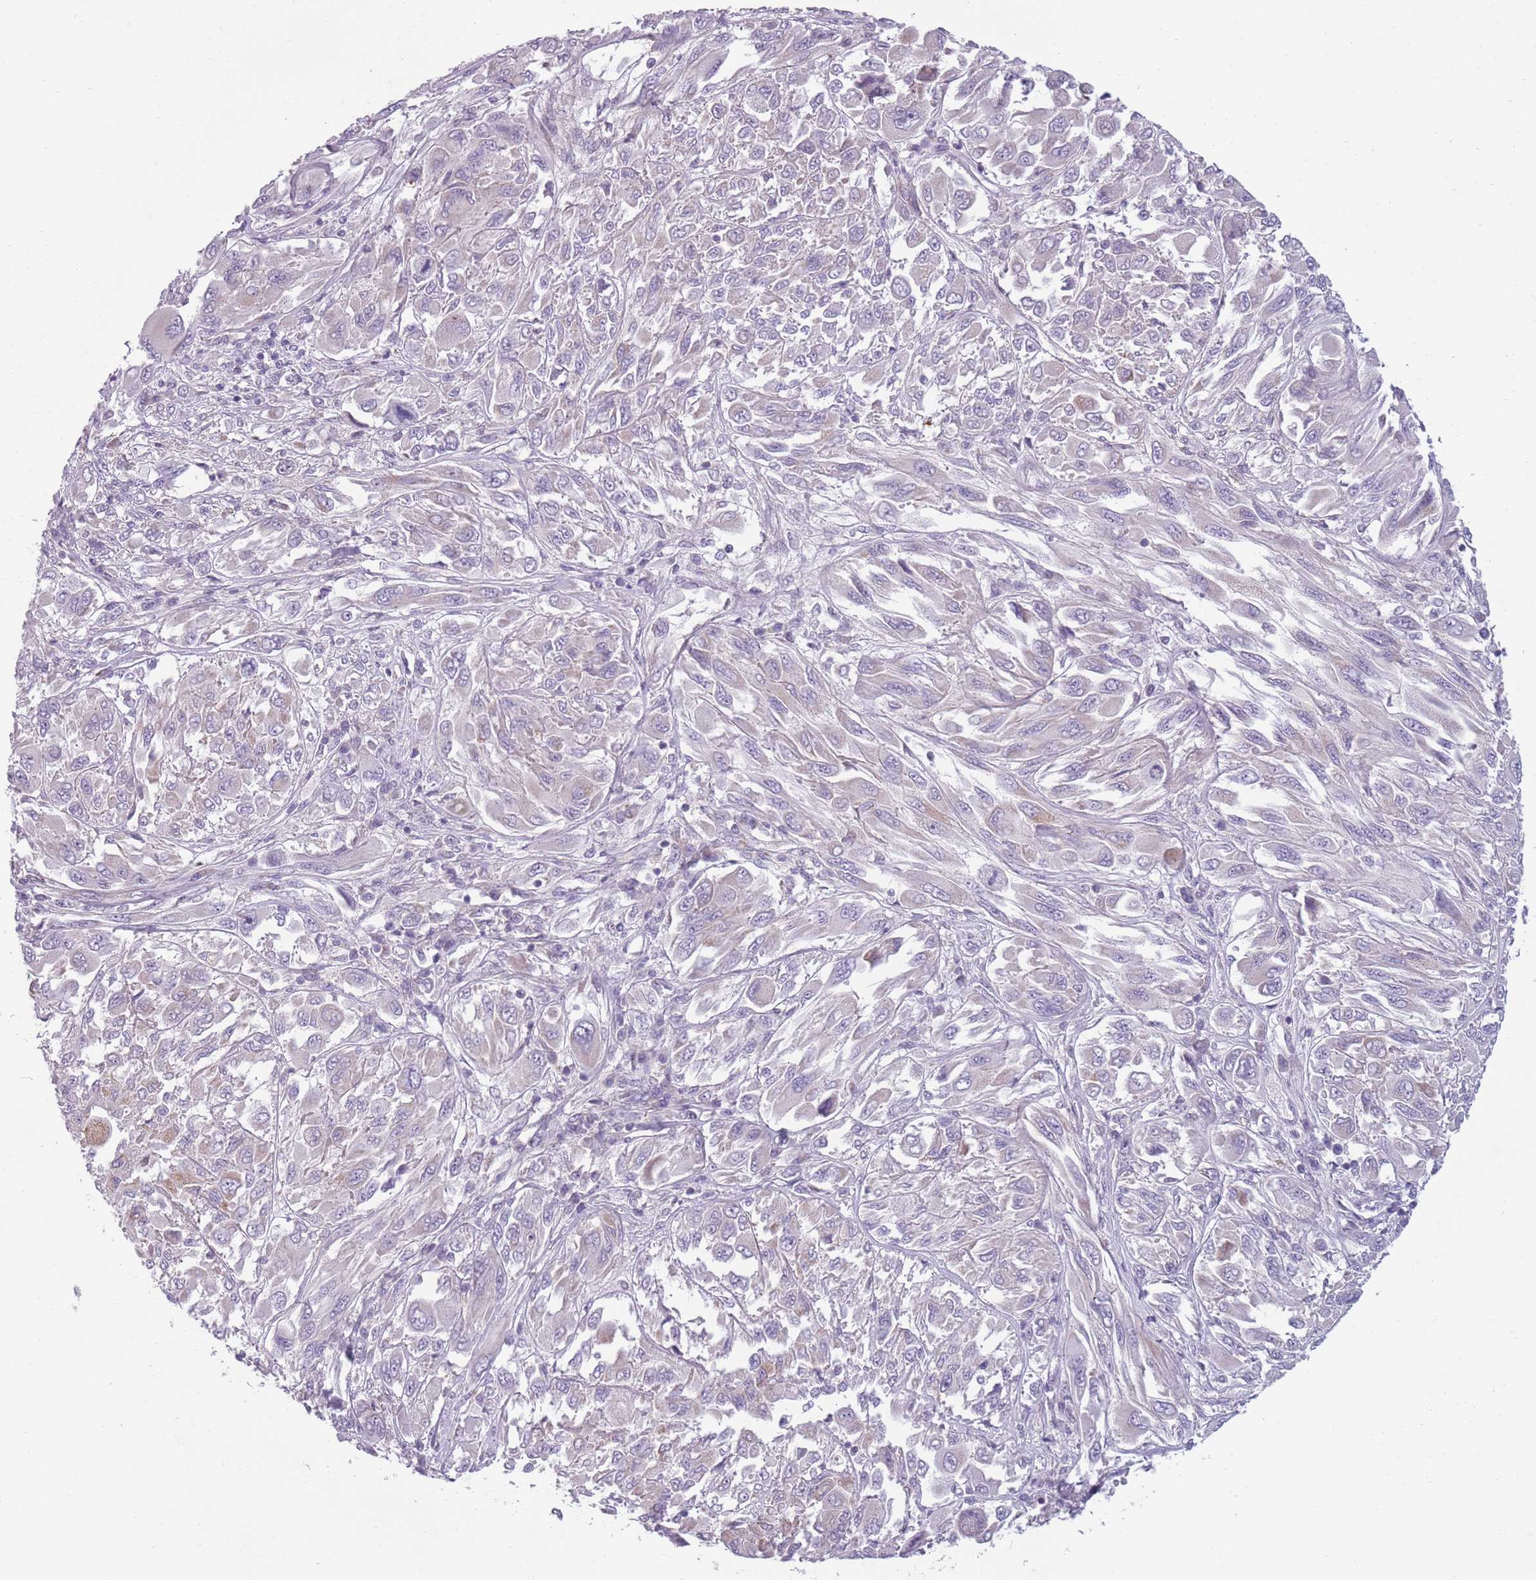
{"staining": {"intensity": "negative", "quantity": "none", "location": "none"}, "tissue": "melanoma", "cell_type": "Tumor cells", "image_type": "cancer", "snomed": [{"axis": "morphology", "description": "Malignant melanoma, NOS"}, {"axis": "topography", "description": "Skin"}], "caption": "The micrograph shows no staining of tumor cells in malignant melanoma.", "gene": "MEGF8", "patient": {"sex": "female", "age": 91}}